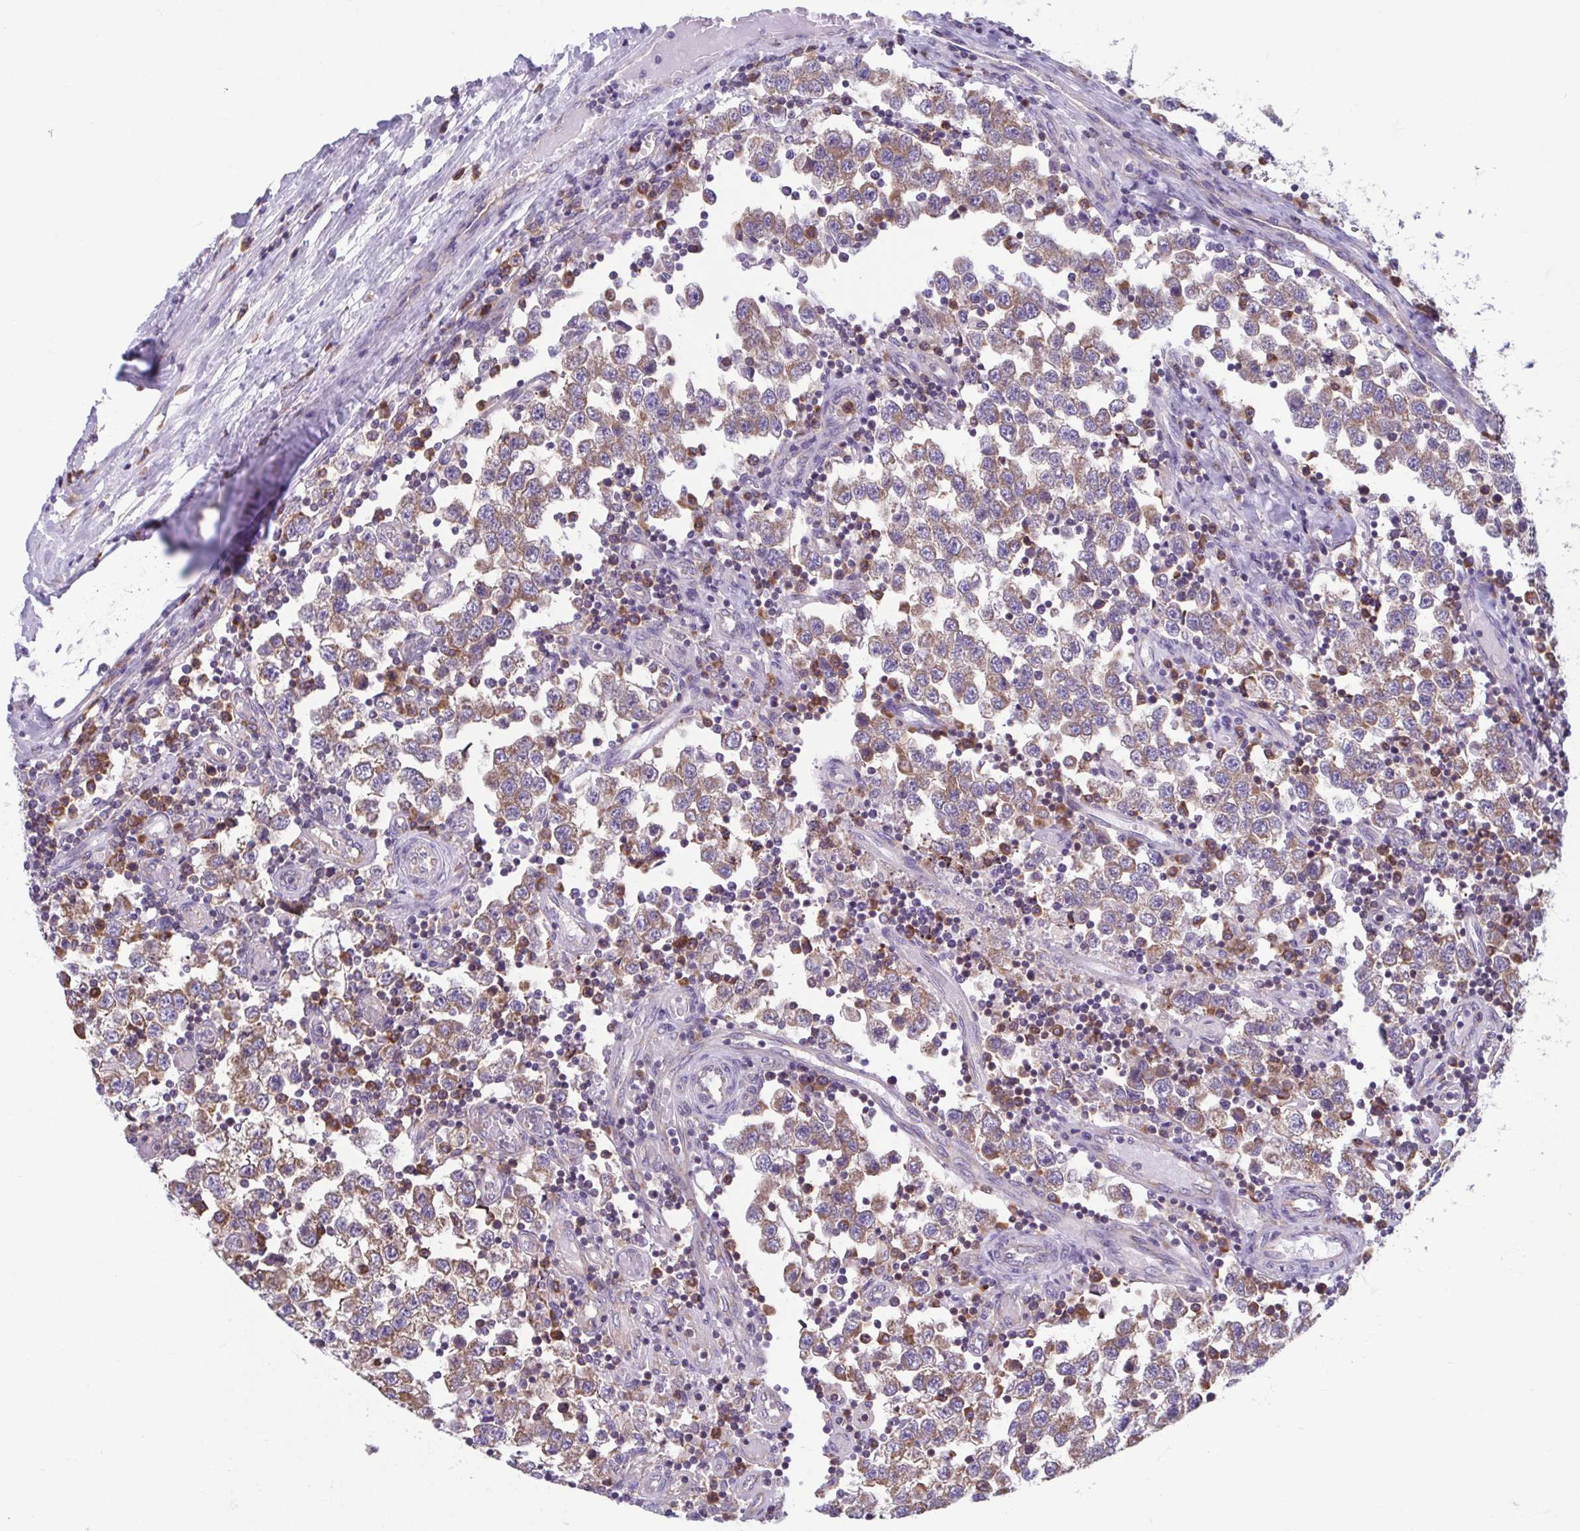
{"staining": {"intensity": "moderate", "quantity": ">75%", "location": "cytoplasmic/membranous"}, "tissue": "testis cancer", "cell_type": "Tumor cells", "image_type": "cancer", "snomed": [{"axis": "morphology", "description": "Seminoma, NOS"}, {"axis": "topography", "description": "Testis"}], "caption": "The immunohistochemical stain labels moderate cytoplasmic/membranous expression in tumor cells of testis seminoma tissue.", "gene": "RPS16", "patient": {"sex": "male", "age": 34}}